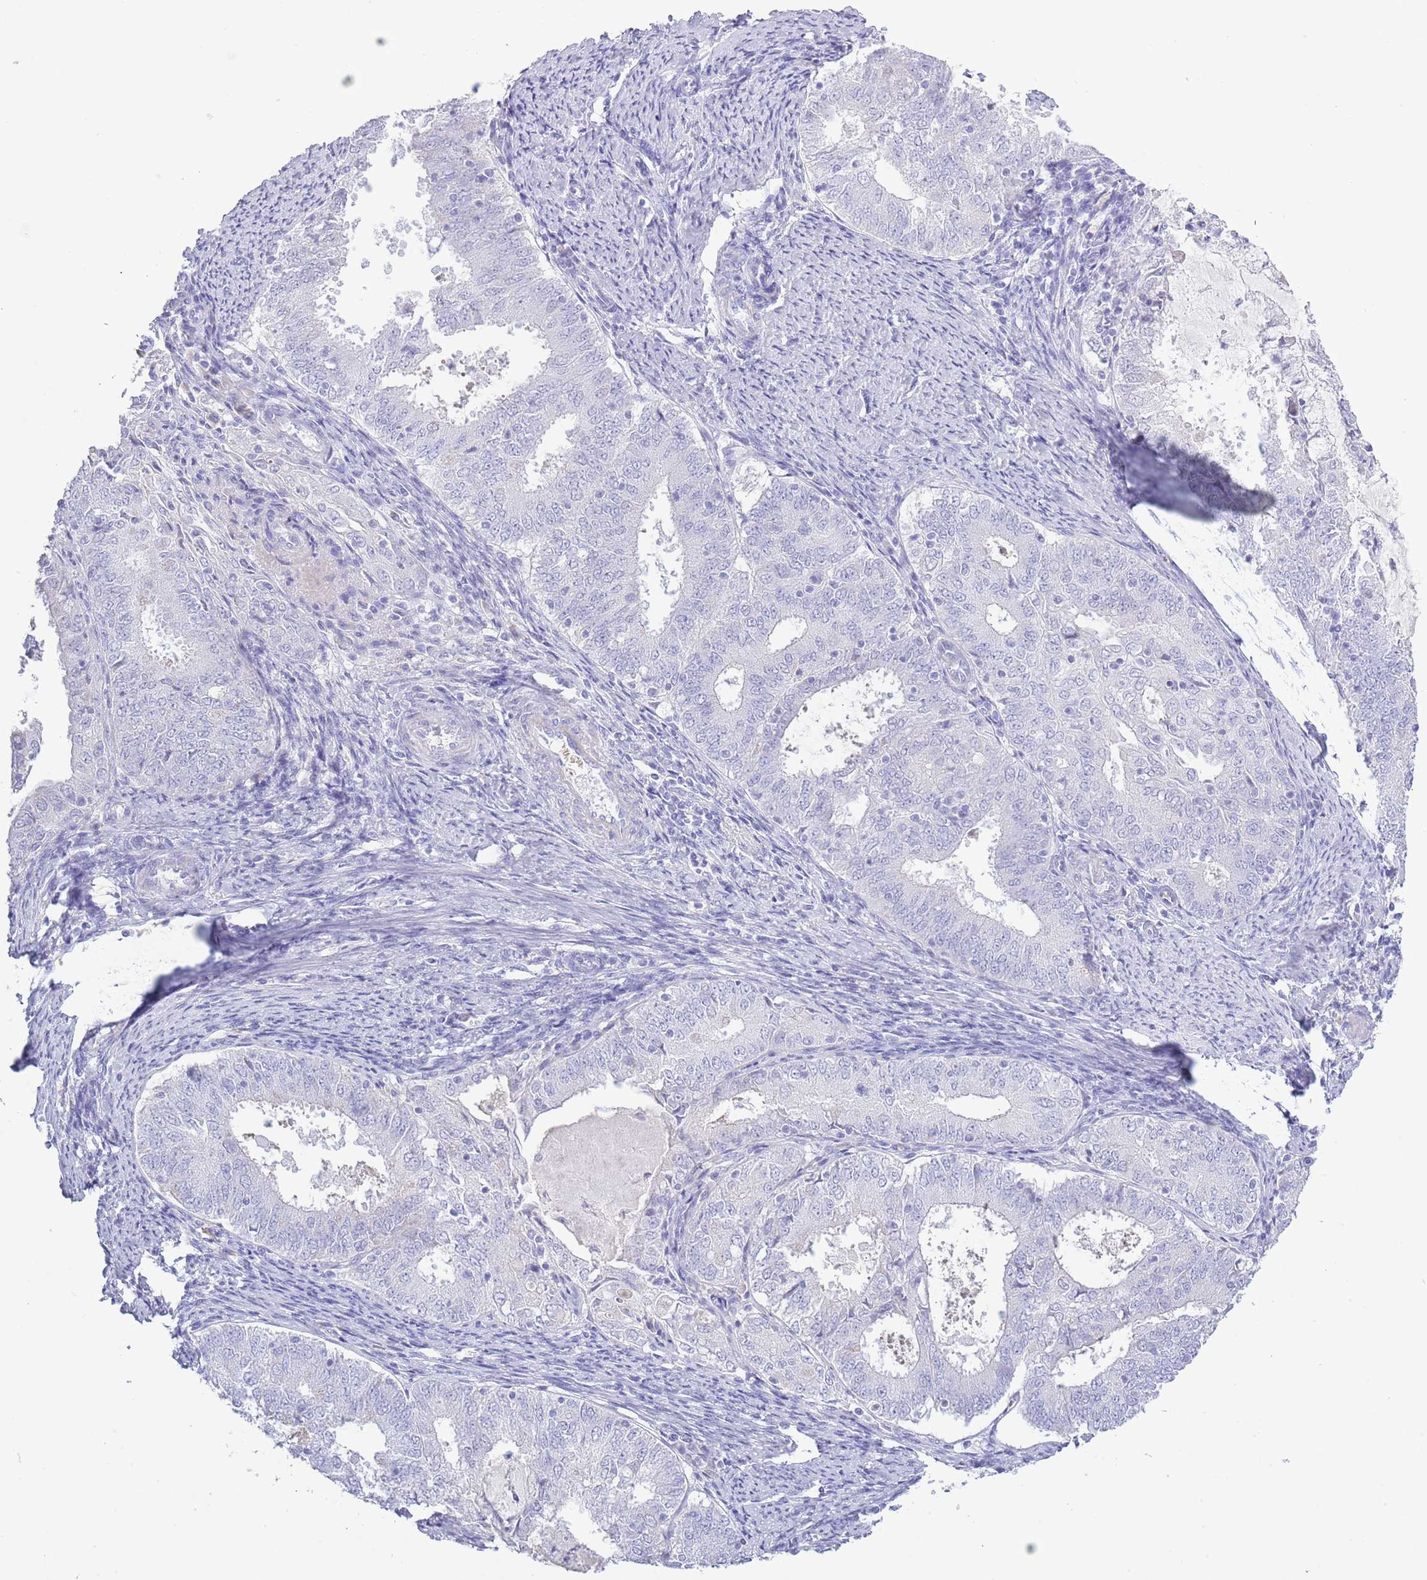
{"staining": {"intensity": "negative", "quantity": "none", "location": "none"}, "tissue": "endometrial cancer", "cell_type": "Tumor cells", "image_type": "cancer", "snomed": [{"axis": "morphology", "description": "Adenocarcinoma, NOS"}, {"axis": "topography", "description": "Endometrium"}], "caption": "A histopathology image of human endometrial adenocarcinoma is negative for staining in tumor cells.", "gene": "ACR", "patient": {"sex": "female", "age": 57}}